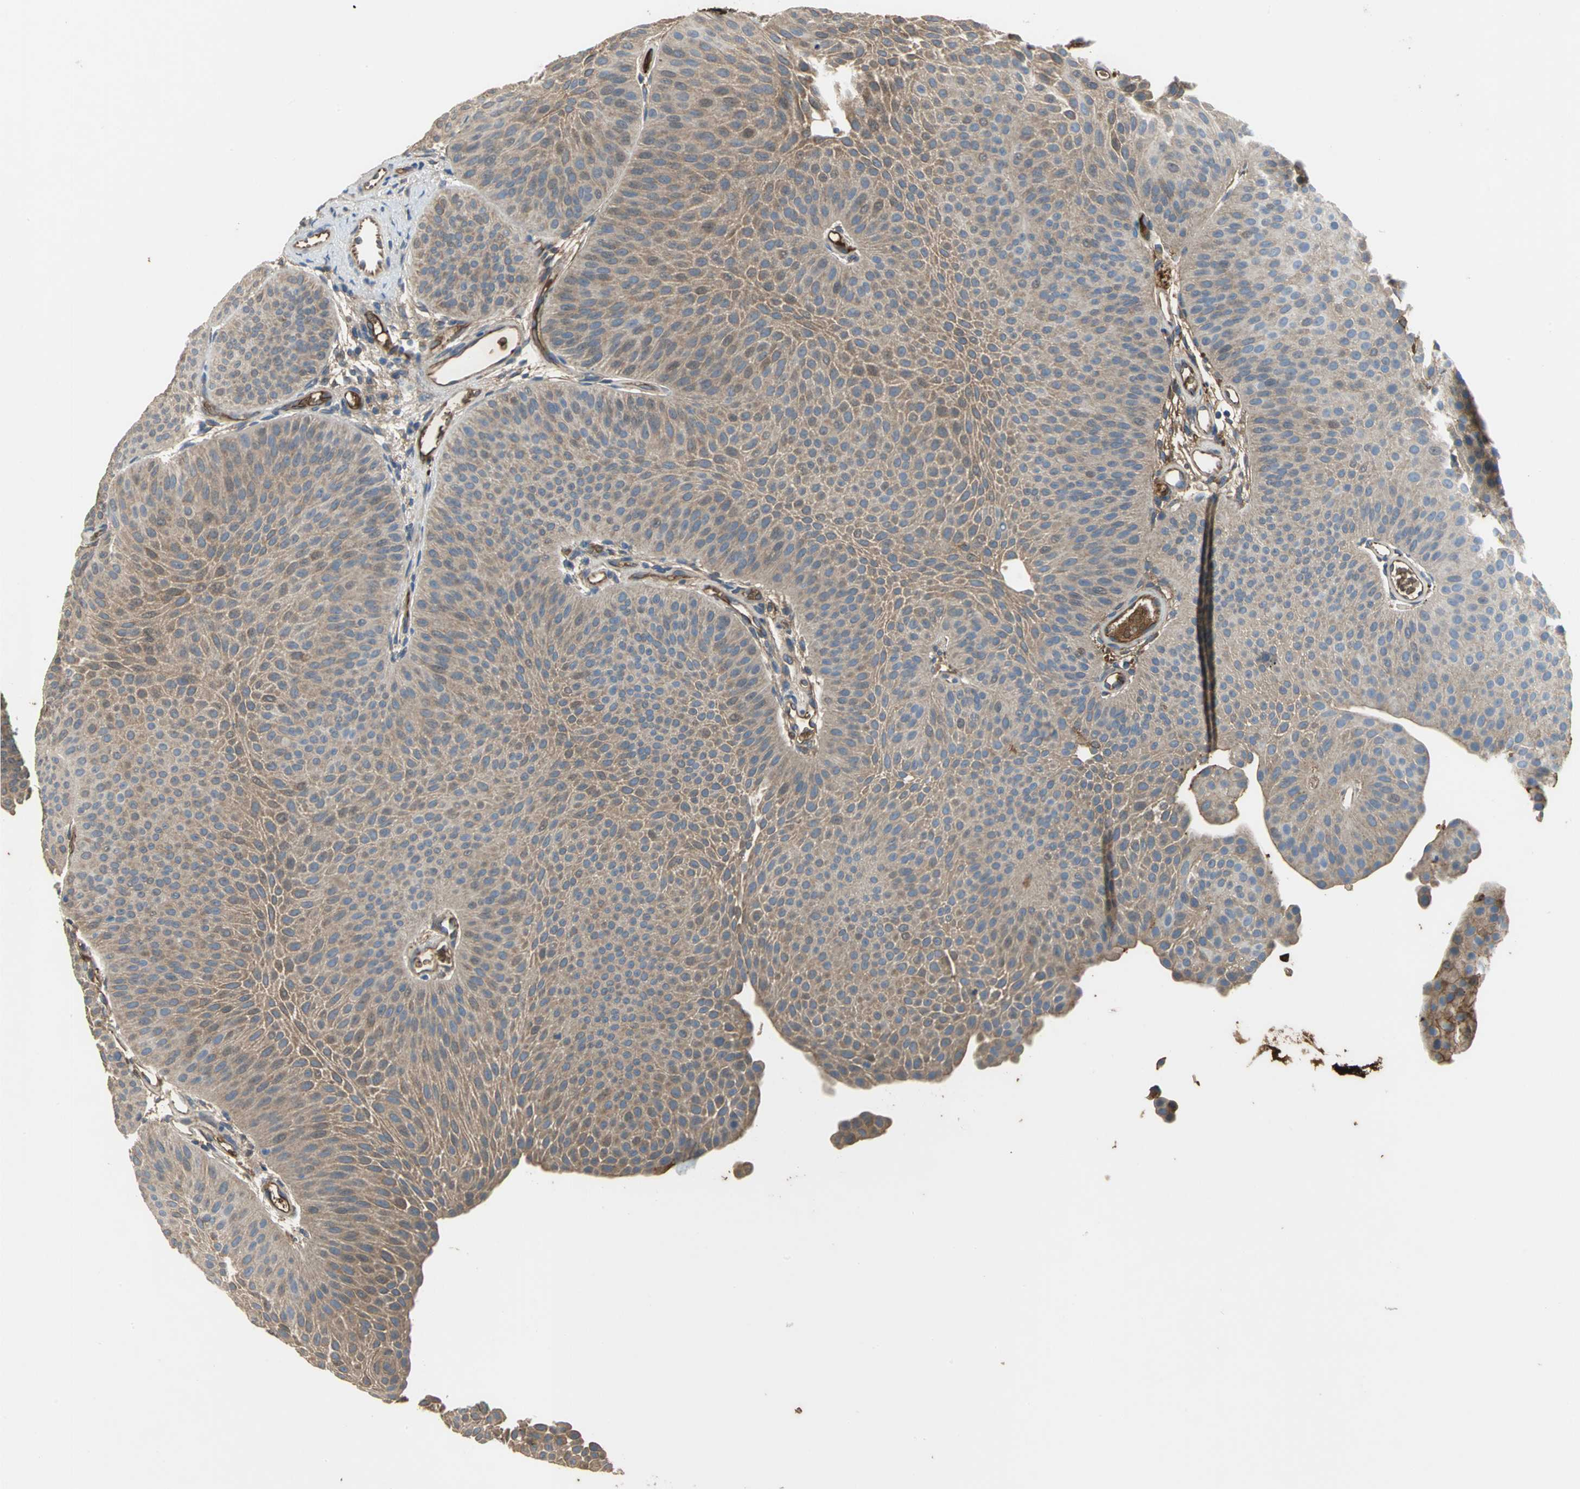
{"staining": {"intensity": "moderate", "quantity": ">75%", "location": "cytoplasmic/membranous"}, "tissue": "urothelial cancer", "cell_type": "Tumor cells", "image_type": "cancer", "snomed": [{"axis": "morphology", "description": "Urothelial carcinoma, Low grade"}, {"axis": "topography", "description": "Urinary bladder"}], "caption": "This is a histology image of immunohistochemistry (IHC) staining of urothelial cancer, which shows moderate expression in the cytoplasmic/membranous of tumor cells.", "gene": "TREM1", "patient": {"sex": "female", "age": 60}}